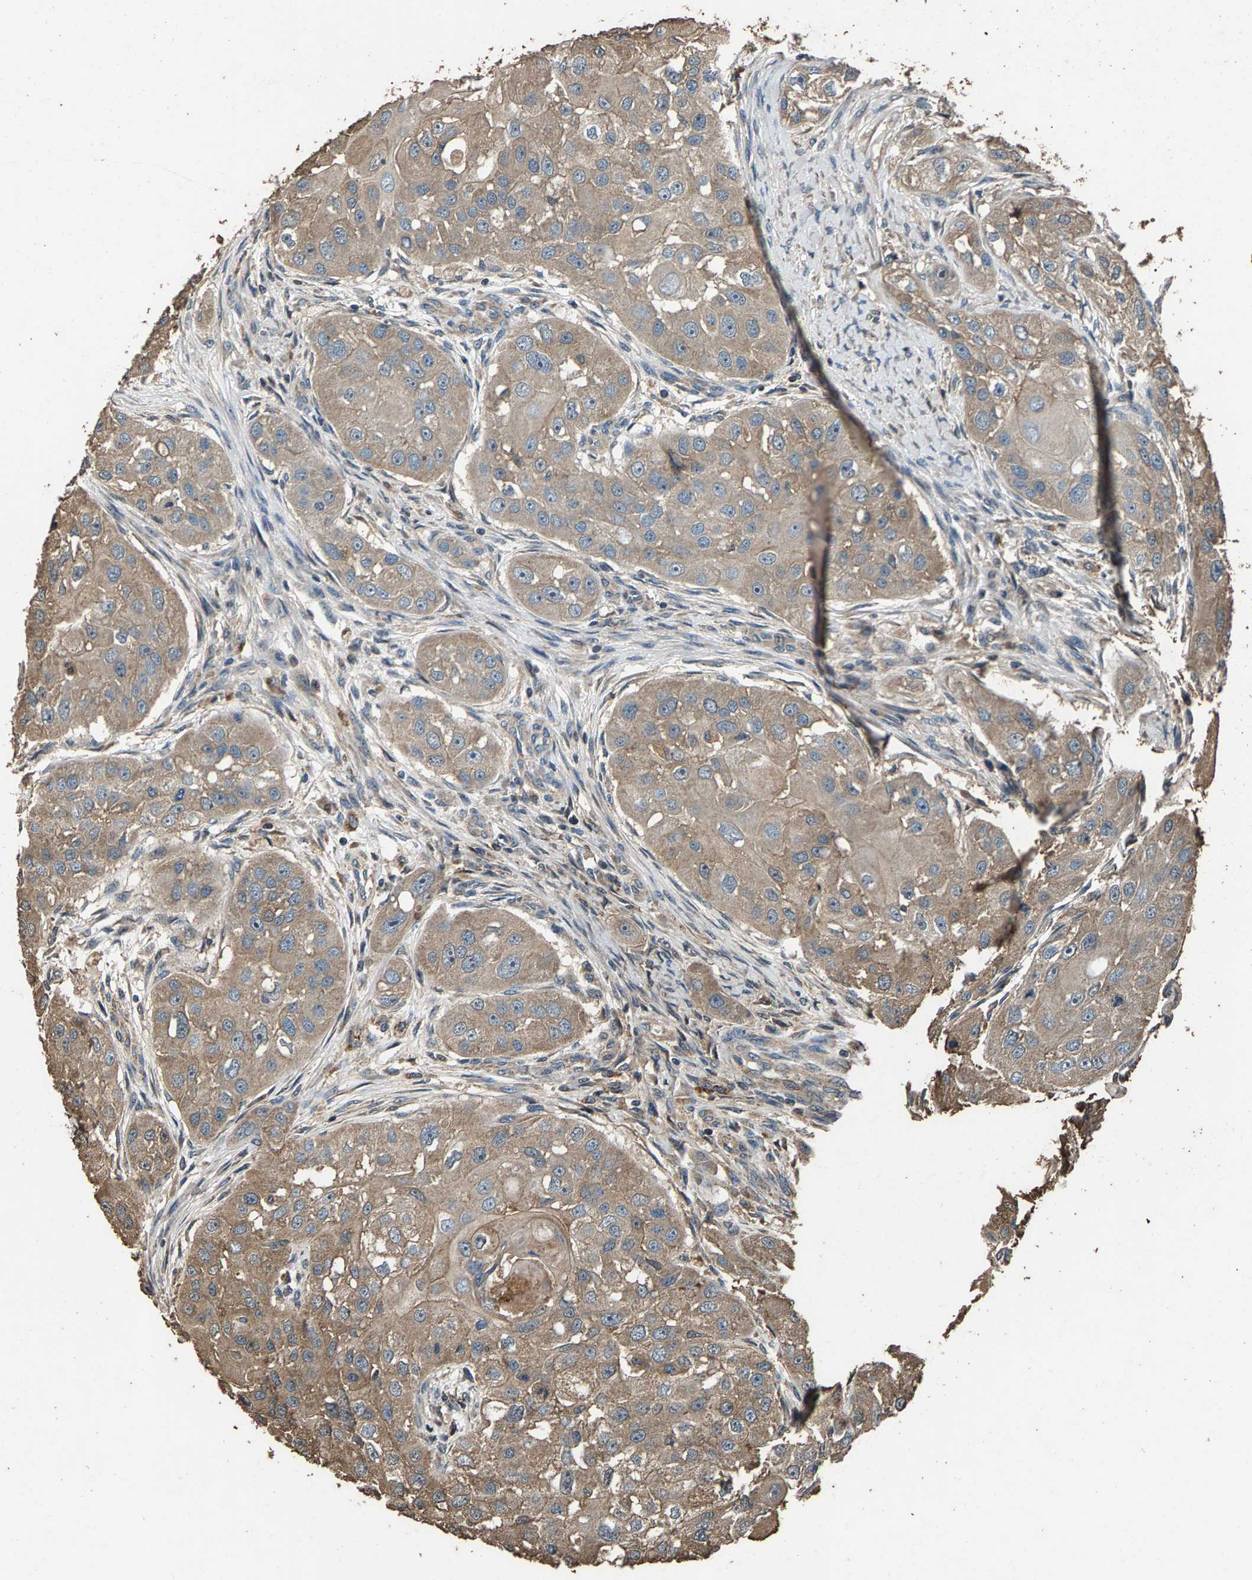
{"staining": {"intensity": "weak", "quantity": ">75%", "location": "cytoplasmic/membranous"}, "tissue": "head and neck cancer", "cell_type": "Tumor cells", "image_type": "cancer", "snomed": [{"axis": "morphology", "description": "Normal tissue, NOS"}, {"axis": "morphology", "description": "Squamous cell carcinoma, NOS"}, {"axis": "topography", "description": "Skeletal muscle"}, {"axis": "topography", "description": "Head-Neck"}], "caption": "High-power microscopy captured an immunohistochemistry (IHC) micrograph of head and neck cancer (squamous cell carcinoma), revealing weak cytoplasmic/membranous staining in approximately >75% of tumor cells.", "gene": "MRPL27", "patient": {"sex": "male", "age": 51}}